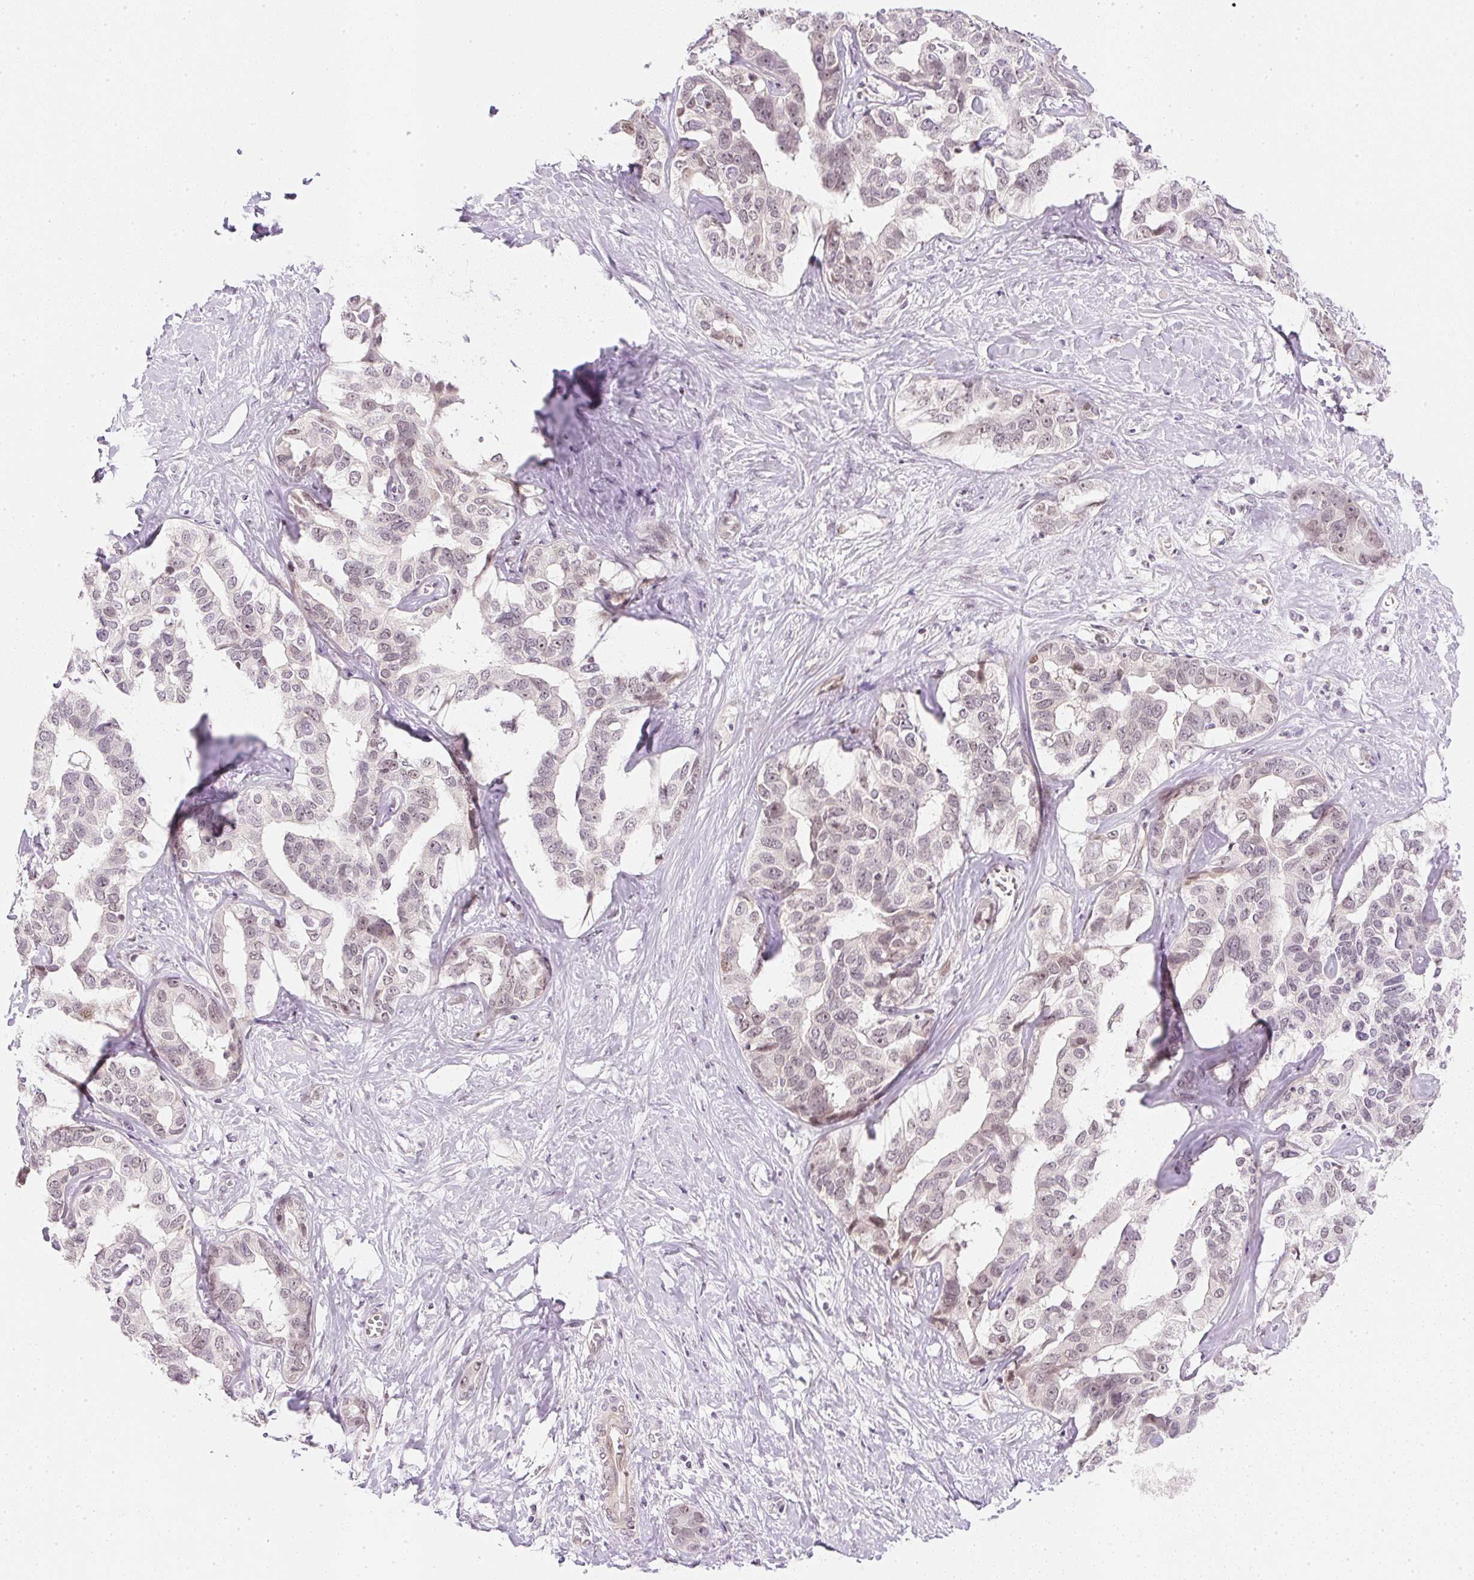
{"staining": {"intensity": "weak", "quantity": "25%-75%", "location": "nuclear"}, "tissue": "liver cancer", "cell_type": "Tumor cells", "image_type": "cancer", "snomed": [{"axis": "morphology", "description": "Cholangiocarcinoma"}, {"axis": "topography", "description": "Liver"}], "caption": "Immunohistochemical staining of human cholangiocarcinoma (liver) shows low levels of weak nuclear positivity in about 25%-75% of tumor cells.", "gene": "DPPA4", "patient": {"sex": "male", "age": 59}}